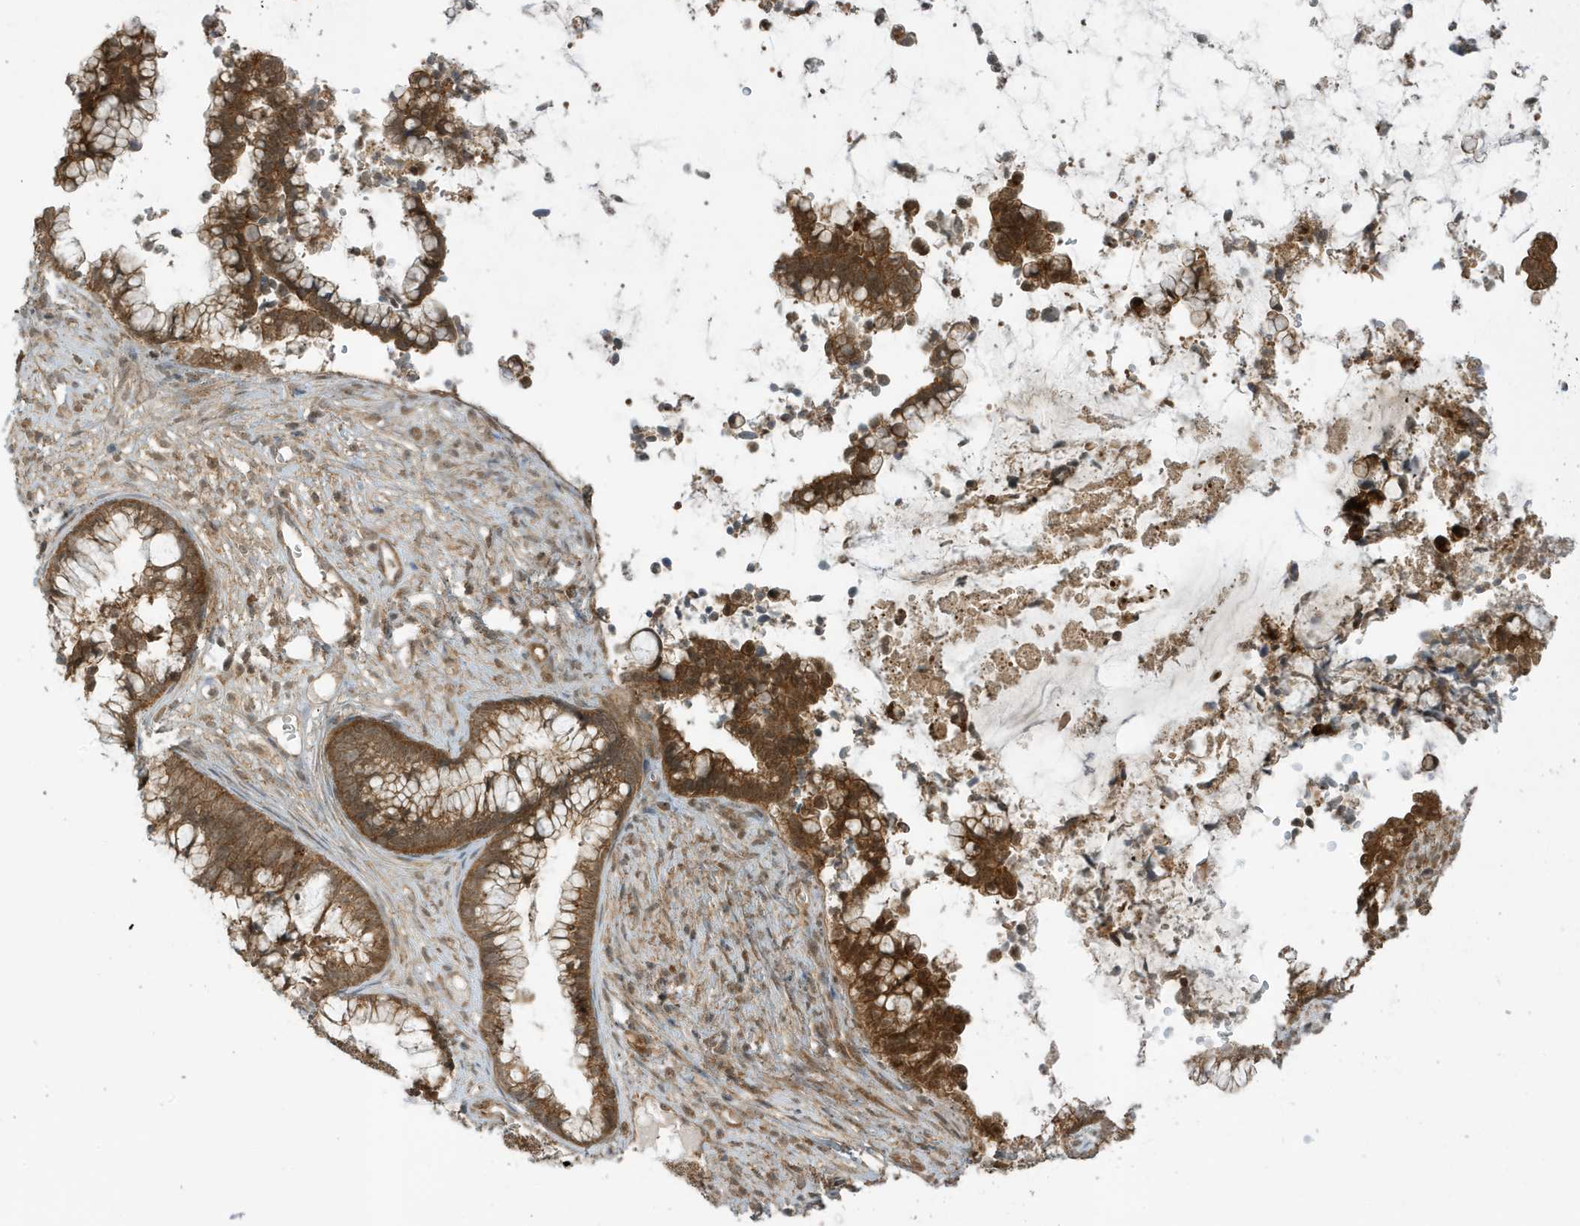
{"staining": {"intensity": "strong", "quantity": ">75%", "location": "cytoplasmic/membranous"}, "tissue": "cervical cancer", "cell_type": "Tumor cells", "image_type": "cancer", "snomed": [{"axis": "morphology", "description": "Adenocarcinoma, NOS"}, {"axis": "topography", "description": "Cervix"}], "caption": "Cervical cancer (adenocarcinoma) stained with a protein marker shows strong staining in tumor cells.", "gene": "DHX36", "patient": {"sex": "female", "age": 44}}